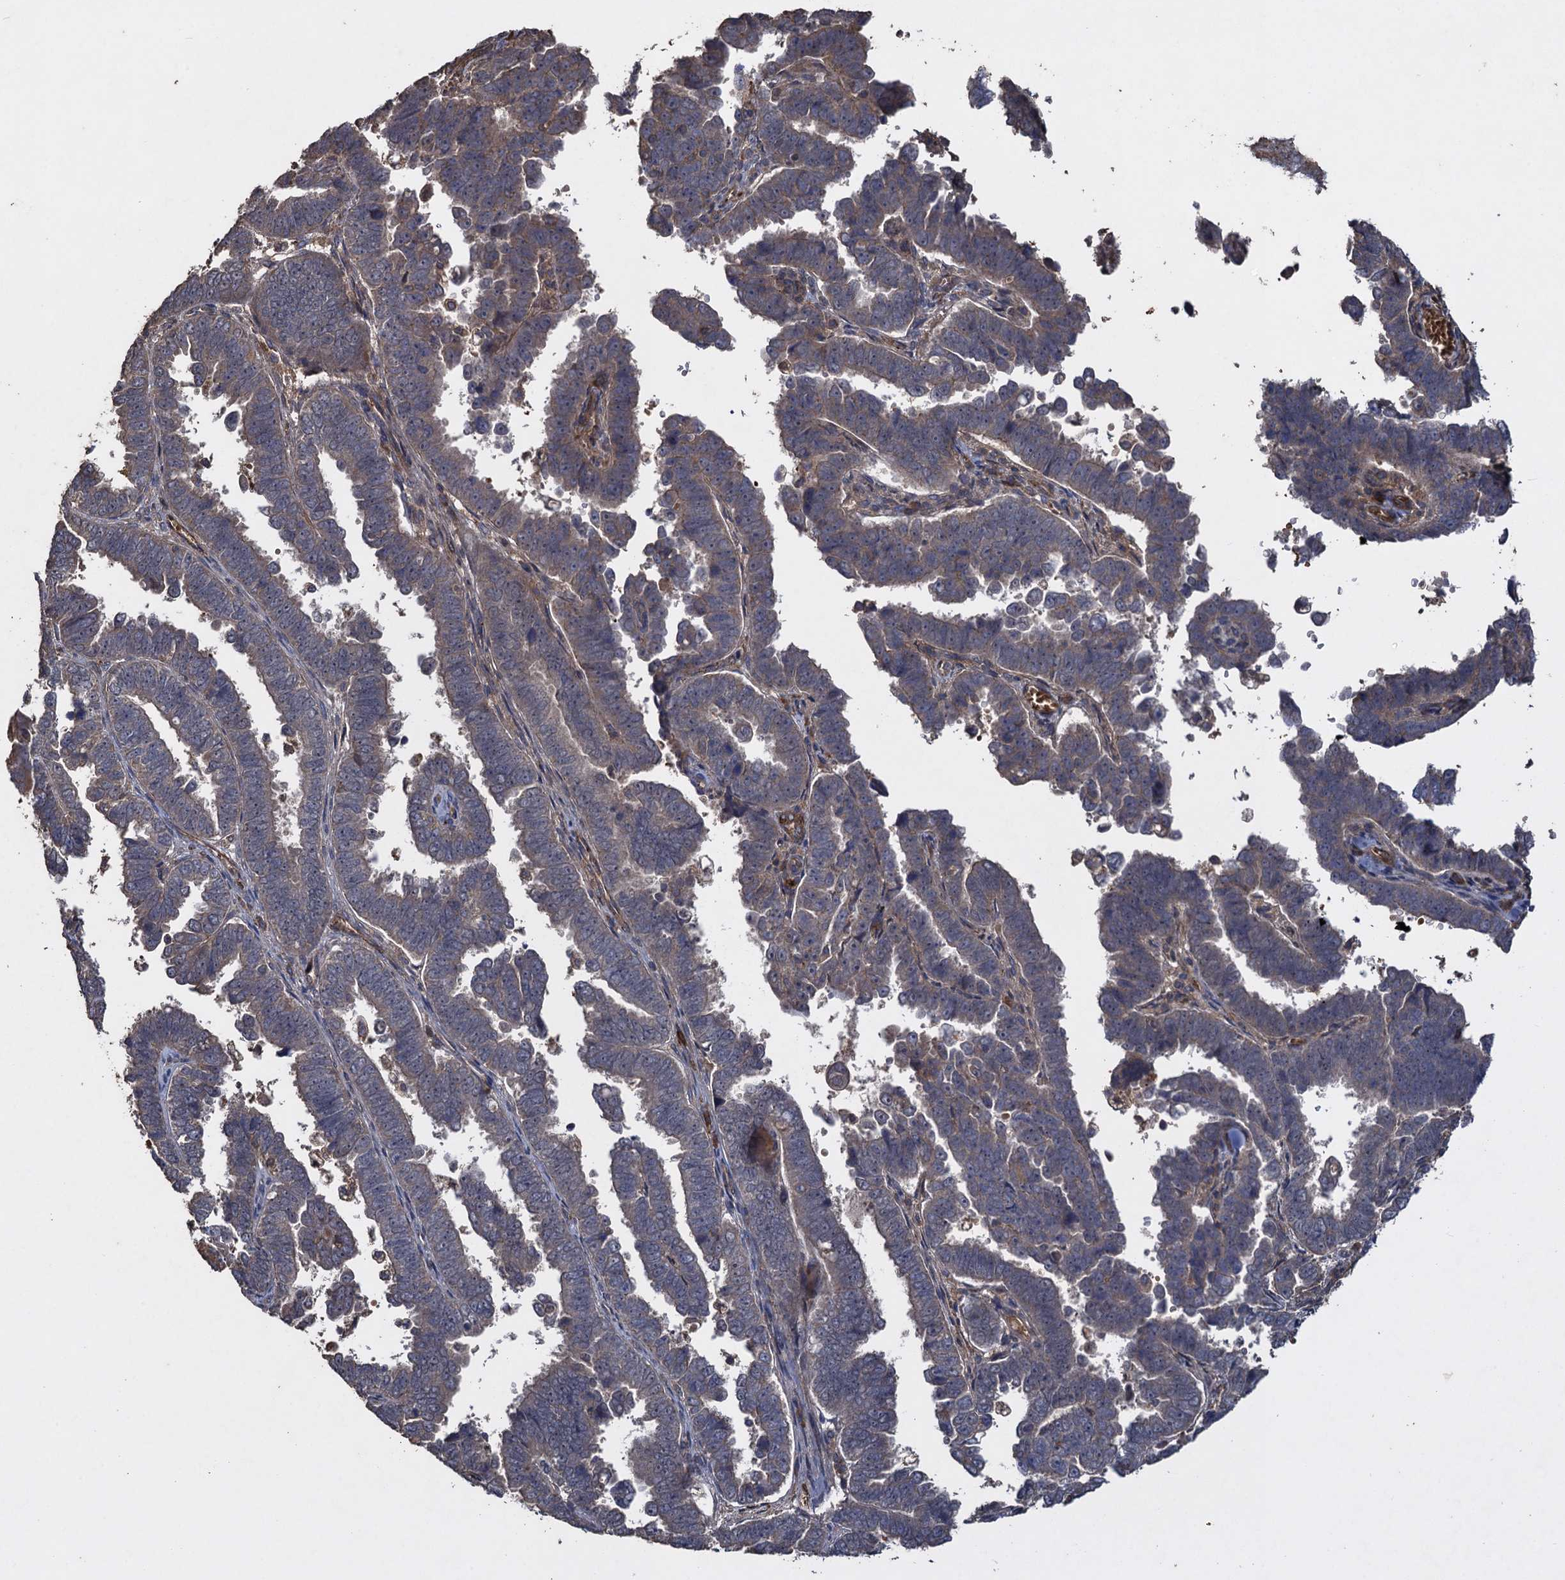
{"staining": {"intensity": "weak", "quantity": "<25%", "location": "cytoplasmic/membranous"}, "tissue": "endometrial cancer", "cell_type": "Tumor cells", "image_type": "cancer", "snomed": [{"axis": "morphology", "description": "Adenocarcinoma, NOS"}, {"axis": "topography", "description": "Endometrium"}], "caption": "Histopathology image shows no protein positivity in tumor cells of endometrial adenocarcinoma tissue.", "gene": "TXNDC11", "patient": {"sex": "female", "age": 75}}